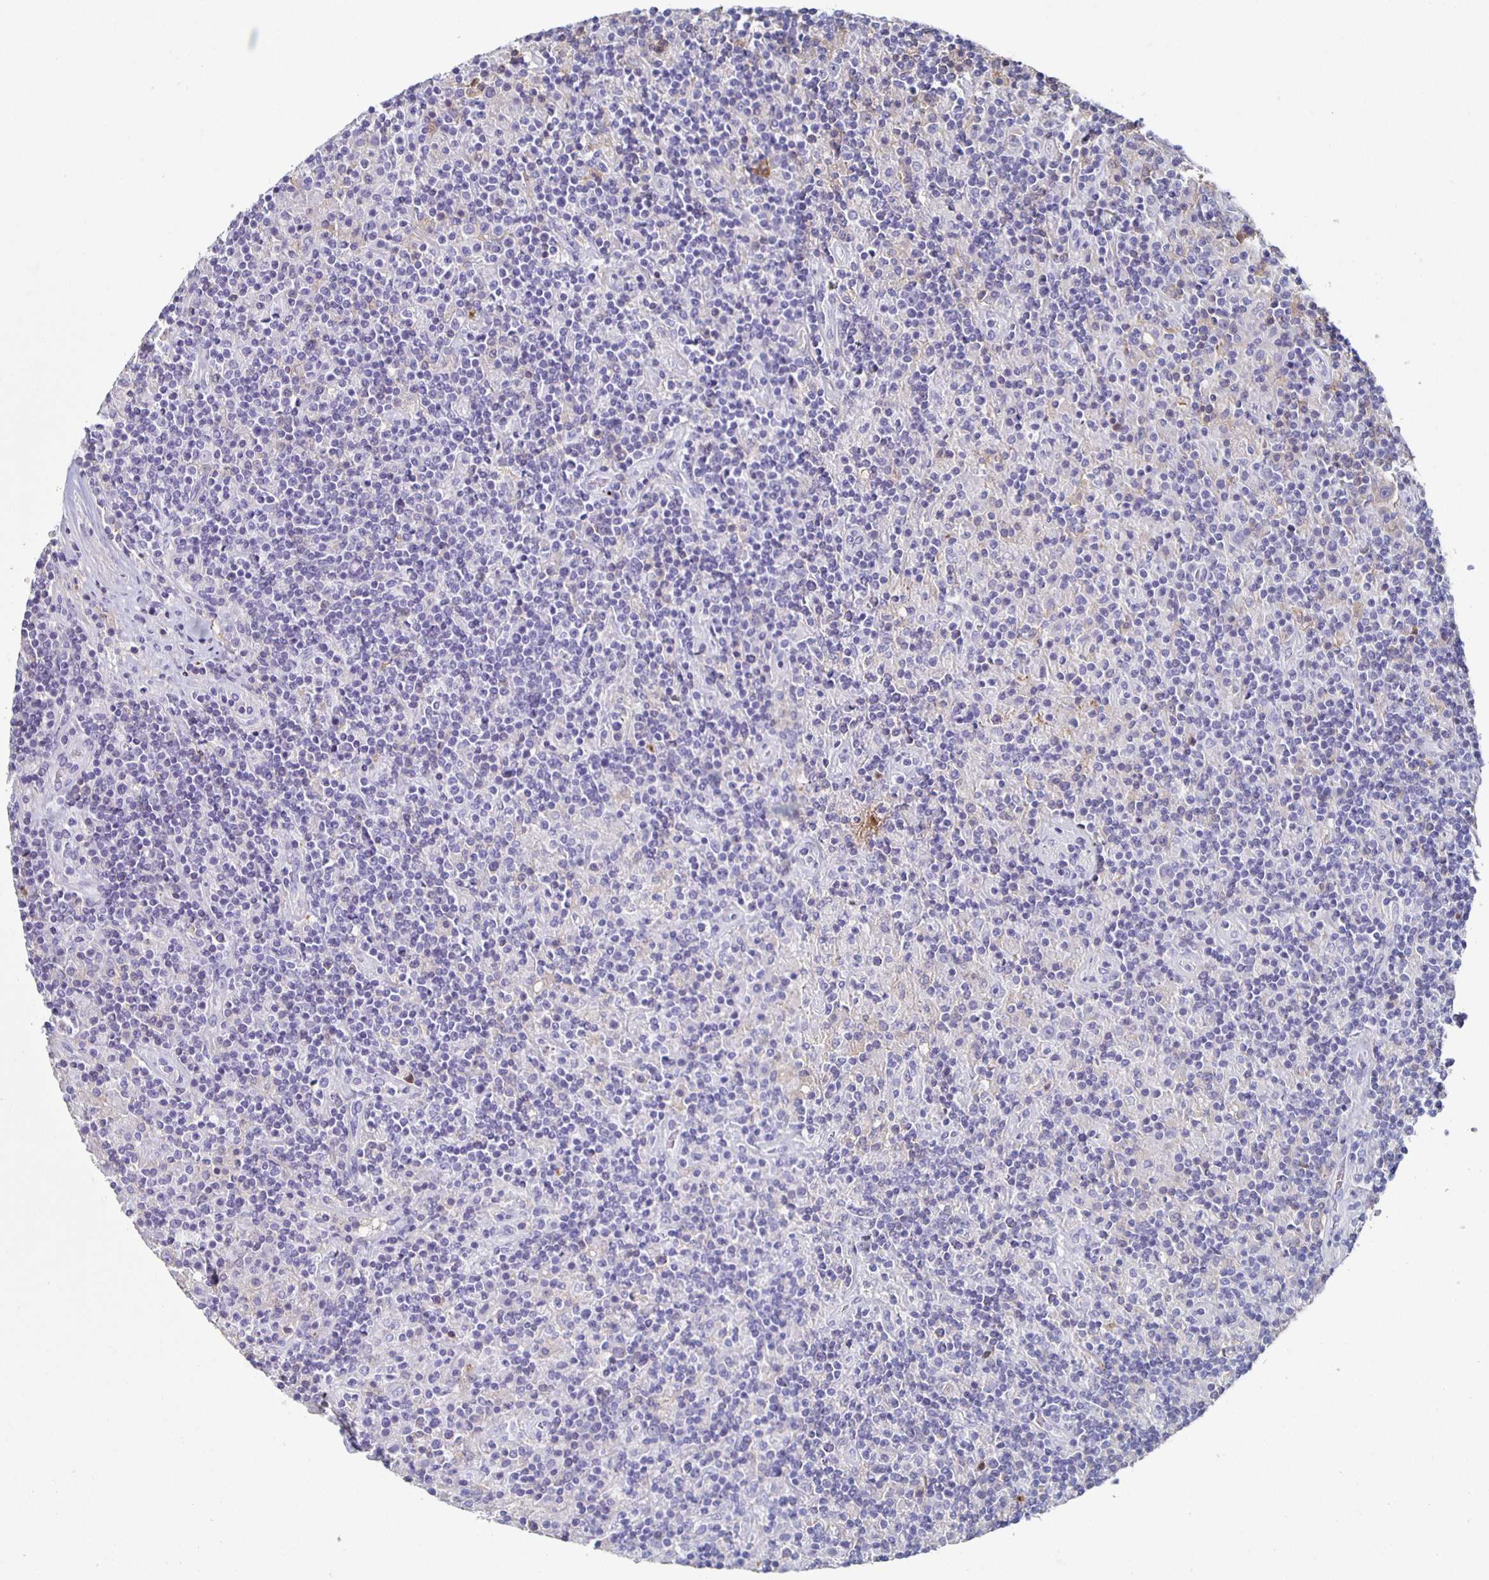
{"staining": {"intensity": "weak", "quantity": "<25%", "location": "cytoplasmic/membranous"}, "tissue": "lymphoma", "cell_type": "Tumor cells", "image_type": "cancer", "snomed": [{"axis": "morphology", "description": "Hodgkin's disease, NOS"}, {"axis": "topography", "description": "Lymph node"}], "caption": "Tumor cells are negative for protein expression in human Hodgkin's disease.", "gene": "FGA", "patient": {"sex": "male", "age": 70}}